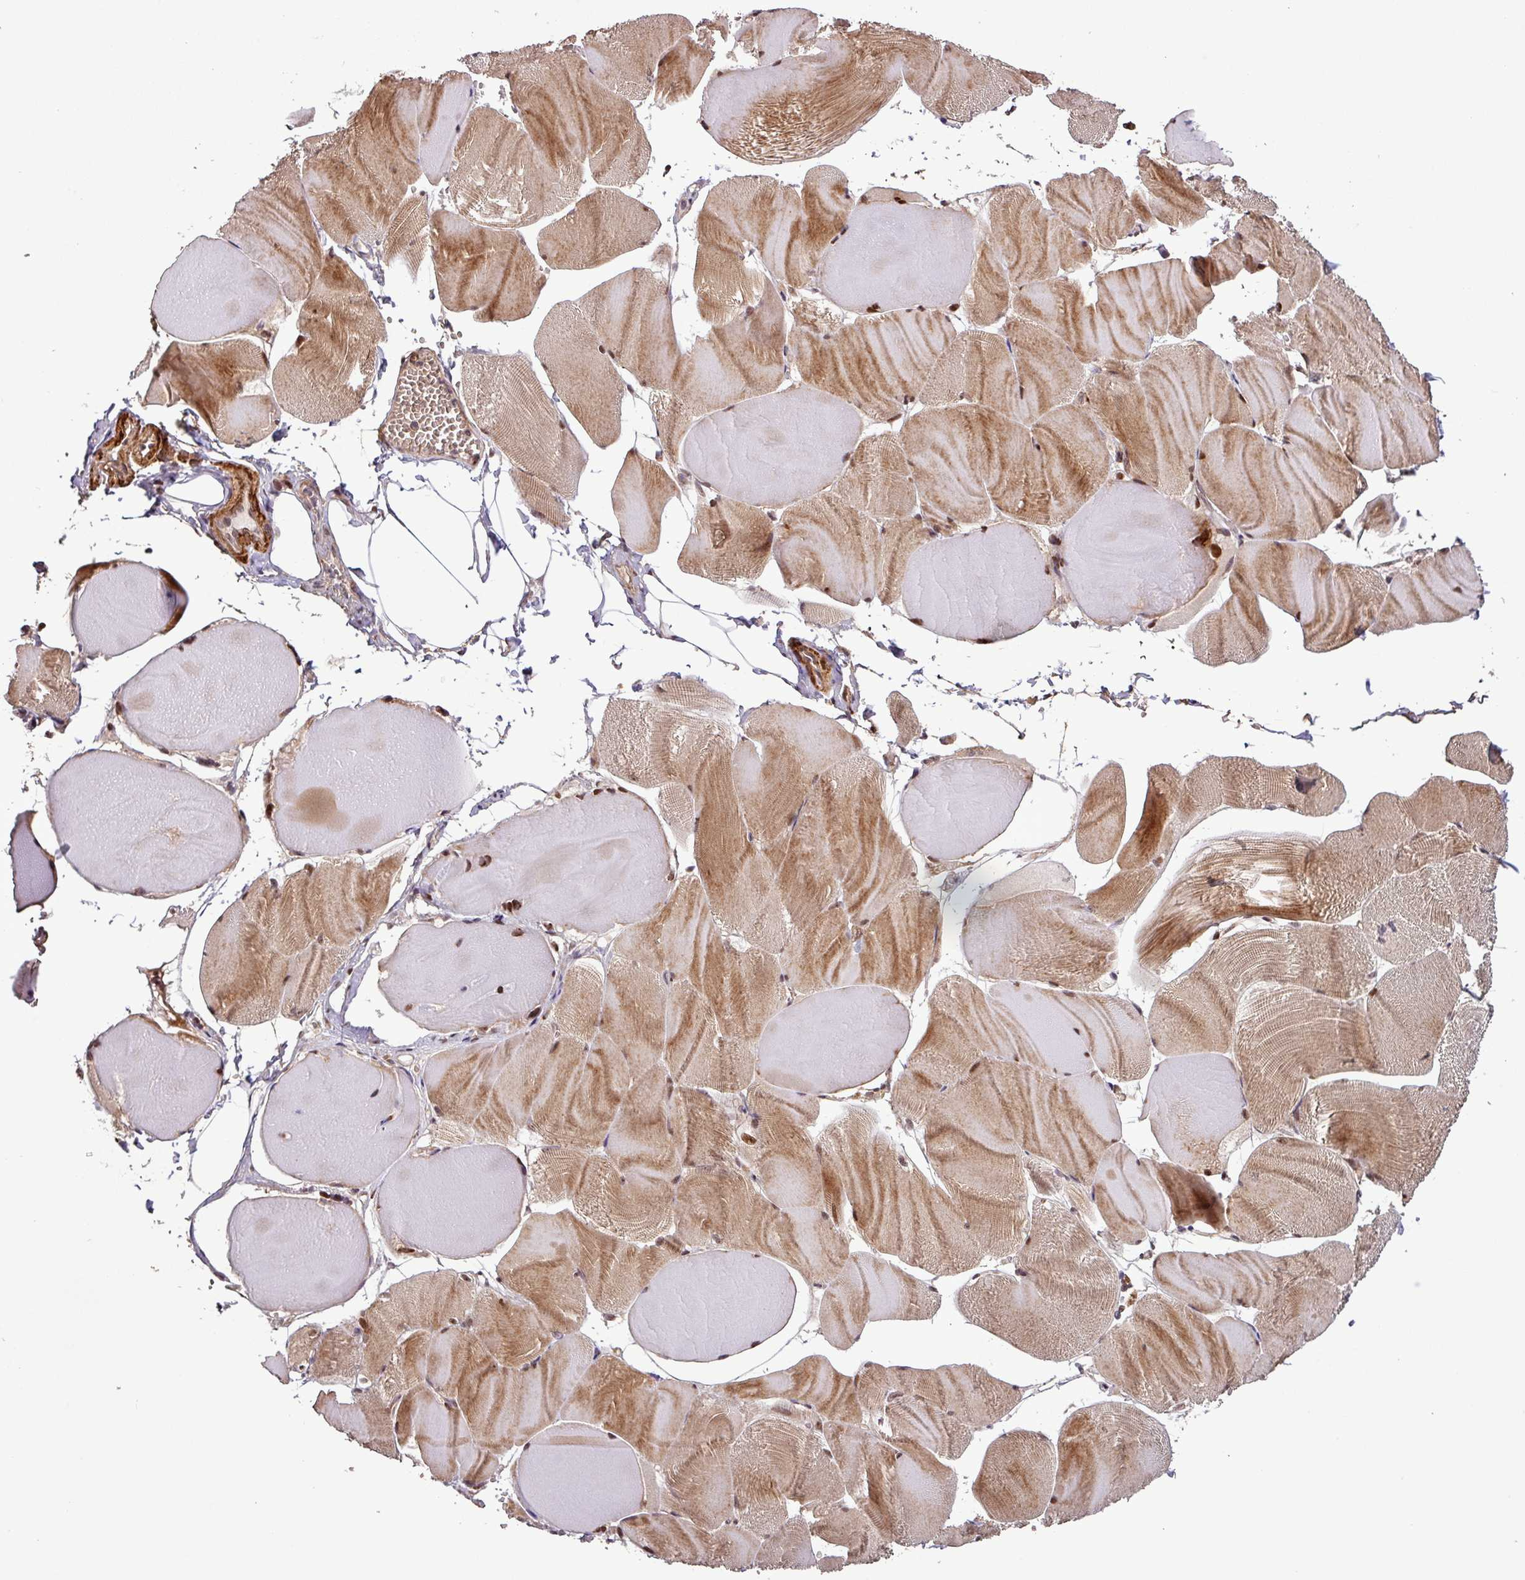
{"staining": {"intensity": "moderate", "quantity": "25%-75%", "location": "cytoplasmic/membranous,nuclear"}, "tissue": "skeletal muscle", "cell_type": "Myocytes", "image_type": "normal", "snomed": [{"axis": "morphology", "description": "Normal tissue, NOS"}, {"axis": "morphology", "description": "Basal cell carcinoma"}, {"axis": "topography", "description": "Skeletal muscle"}], "caption": "Immunohistochemistry (IHC) staining of unremarkable skeletal muscle, which exhibits medium levels of moderate cytoplasmic/membranous,nuclear expression in about 25%-75% of myocytes indicating moderate cytoplasmic/membranous,nuclear protein staining. The staining was performed using DAB (brown) for protein detection and nuclei were counterstained in hematoxylin (blue).", "gene": "SLC22A24", "patient": {"sex": "female", "age": 64}}